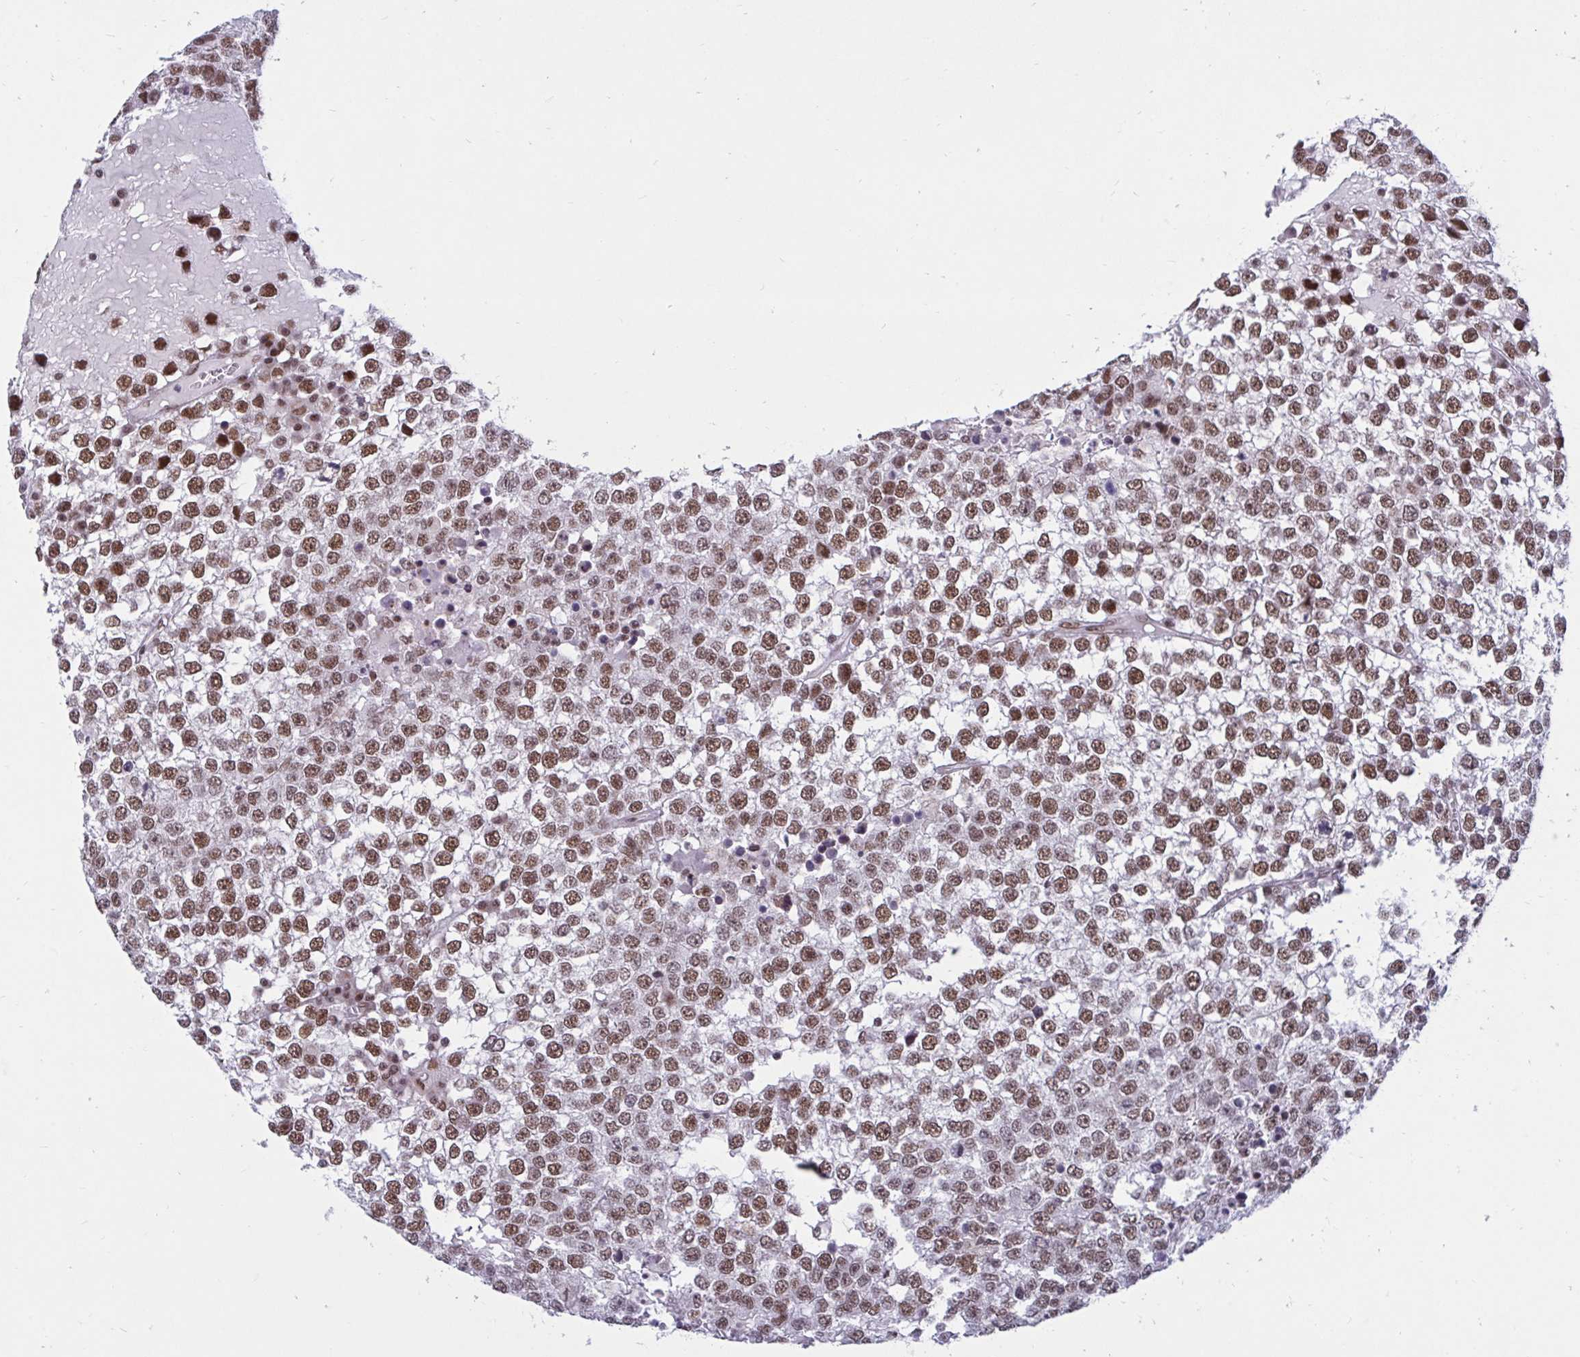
{"staining": {"intensity": "moderate", "quantity": "25%-75%", "location": "nuclear"}, "tissue": "testis cancer", "cell_type": "Tumor cells", "image_type": "cancer", "snomed": [{"axis": "morphology", "description": "Seminoma, NOS"}, {"axis": "topography", "description": "Testis"}], "caption": "The image demonstrates a brown stain indicating the presence of a protein in the nuclear of tumor cells in testis seminoma.", "gene": "PHF10", "patient": {"sex": "male", "age": 65}}